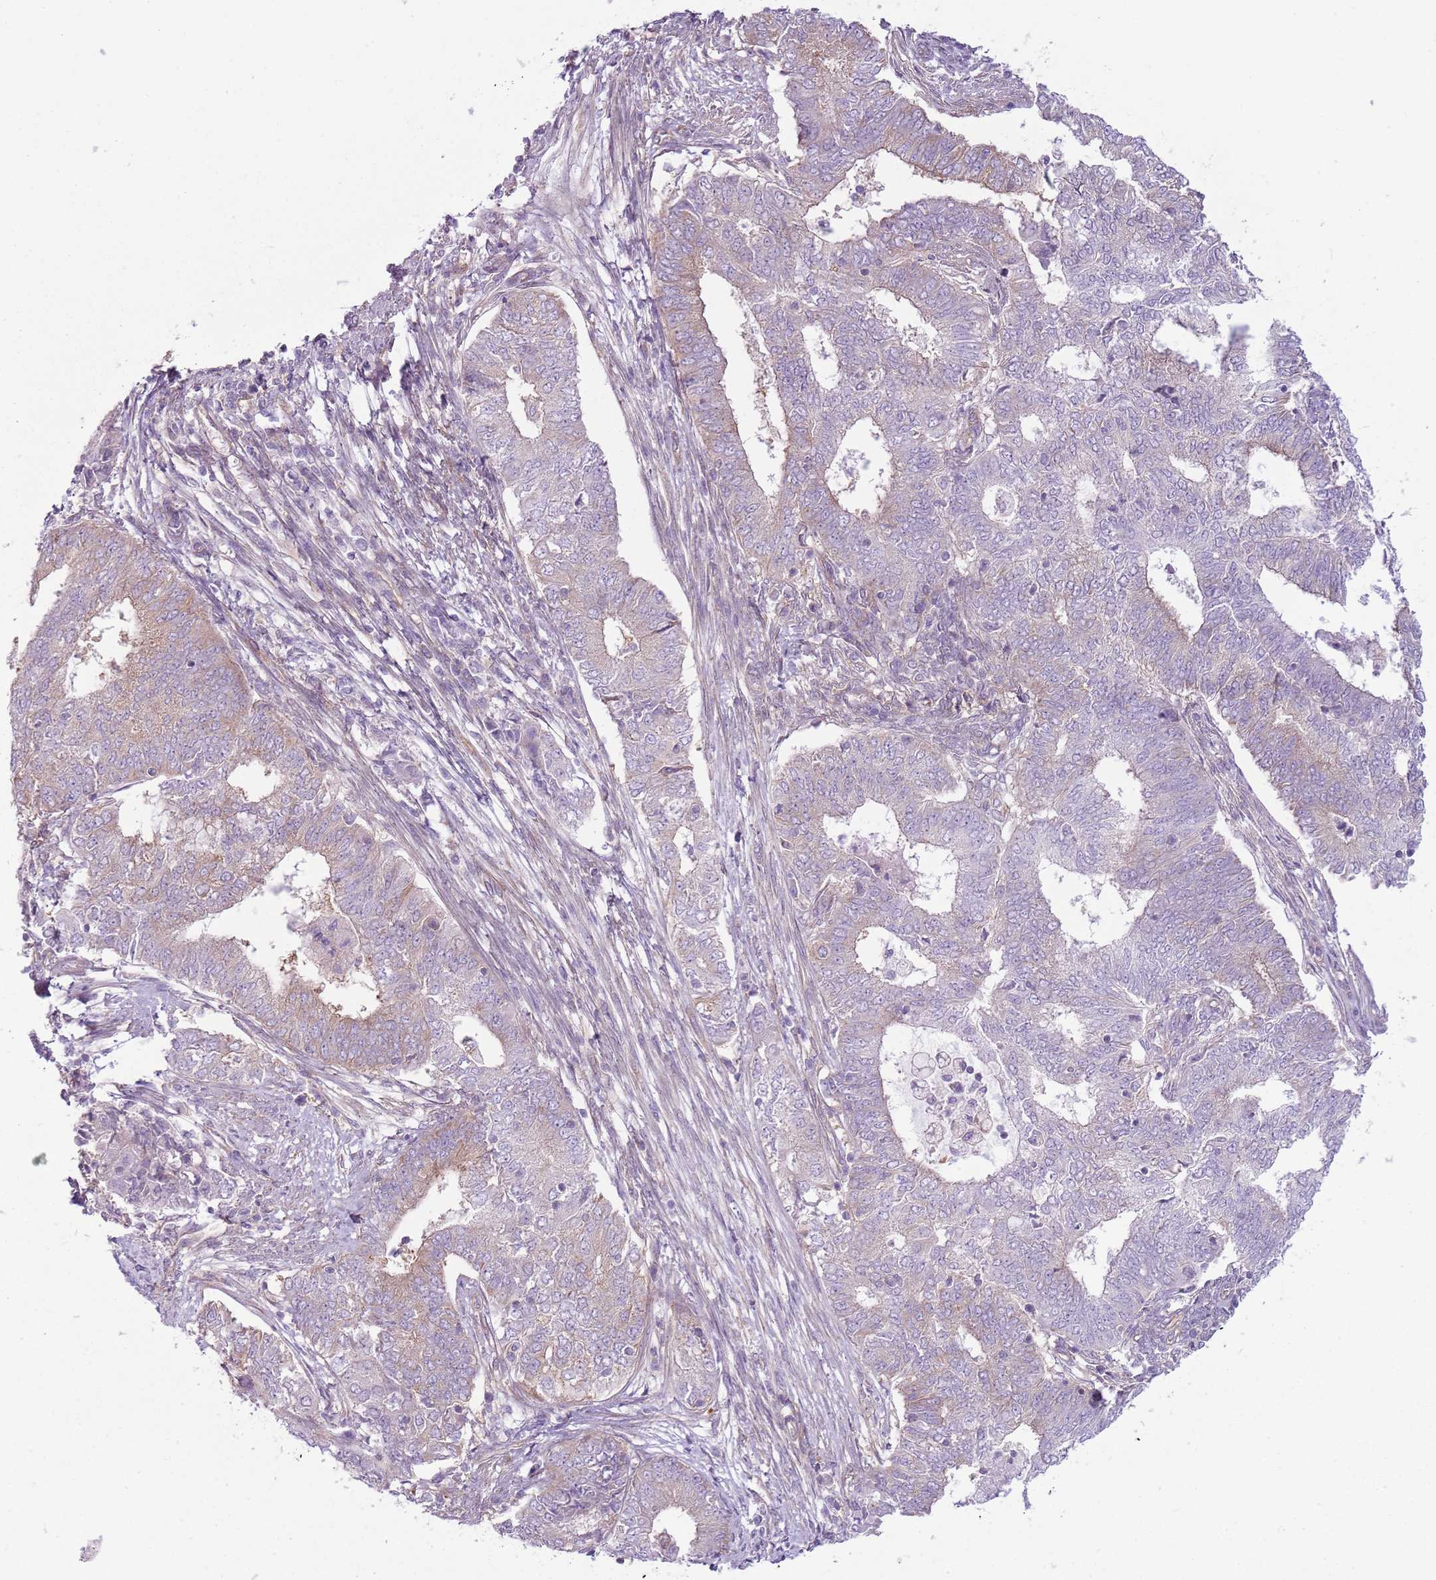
{"staining": {"intensity": "weak", "quantity": "<25%", "location": "cytoplasmic/membranous"}, "tissue": "endometrial cancer", "cell_type": "Tumor cells", "image_type": "cancer", "snomed": [{"axis": "morphology", "description": "Adenocarcinoma, NOS"}, {"axis": "topography", "description": "Endometrium"}], "caption": "Tumor cells show no significant expression in endometrial adenocarcinoma.", "gene": "SNX1", "patient": {"sex": "female", "age": 62}}